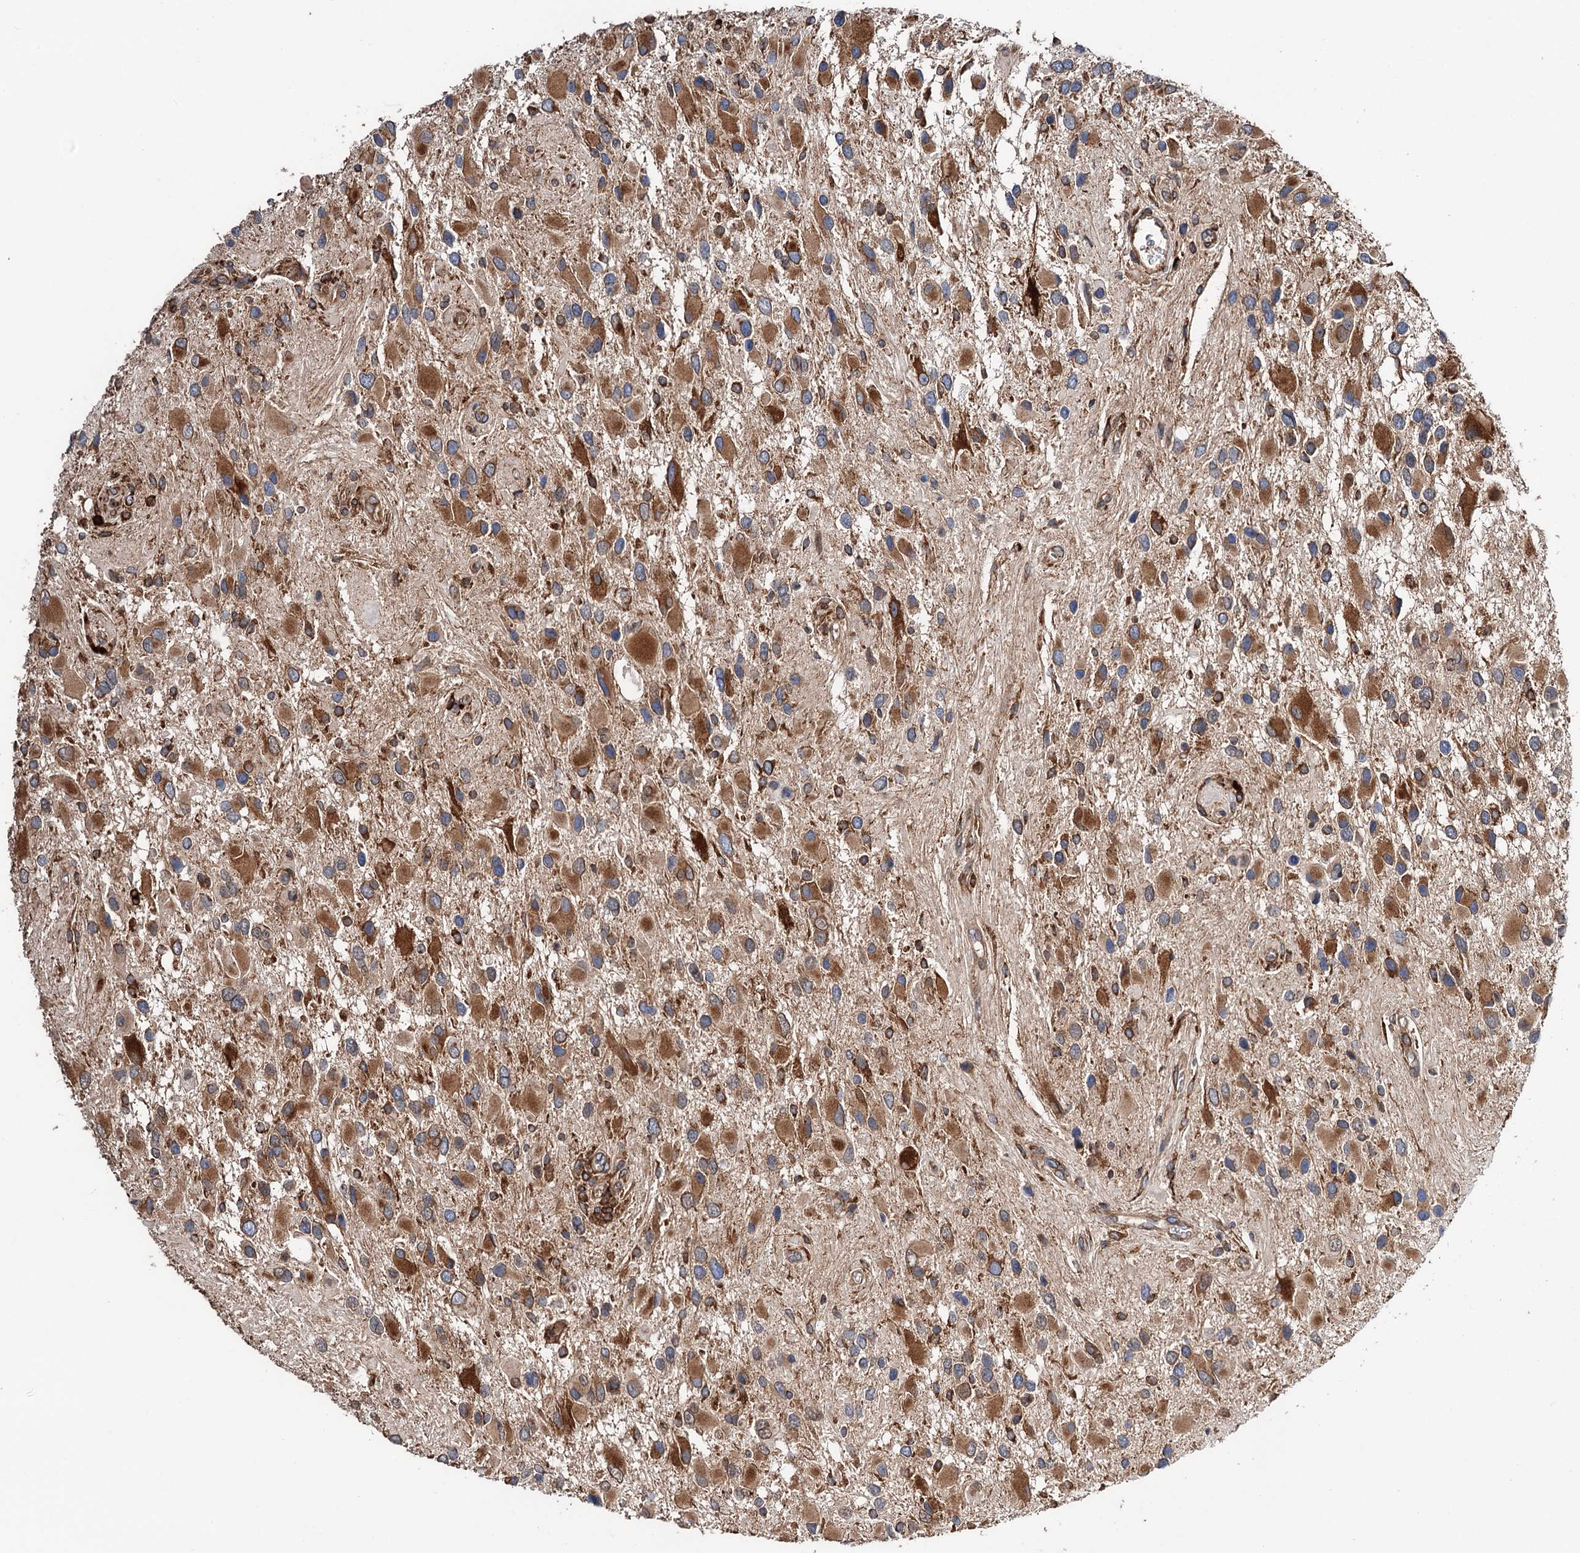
{"staining": {"intensity": "strong", "quantity": "<25%", "location": "cytoplasmic/membranous"}, "tissue": "glioma", "cell_type": "Tumor cells", "image_type": "cancer", "snomed": [{"axis": "morphology", "description": "Glioma, malignant, High grade"}, {"axis": "topography", "description": "Brain"}], "caption": "Approximately <25% of tumor cells in glioma exhibit strong cytoplasmic/membranous protein staining as visualized by brown immunohistochemical staining.", "gene": "ERP29", "patient": {"sex": "male", "age": 53}}